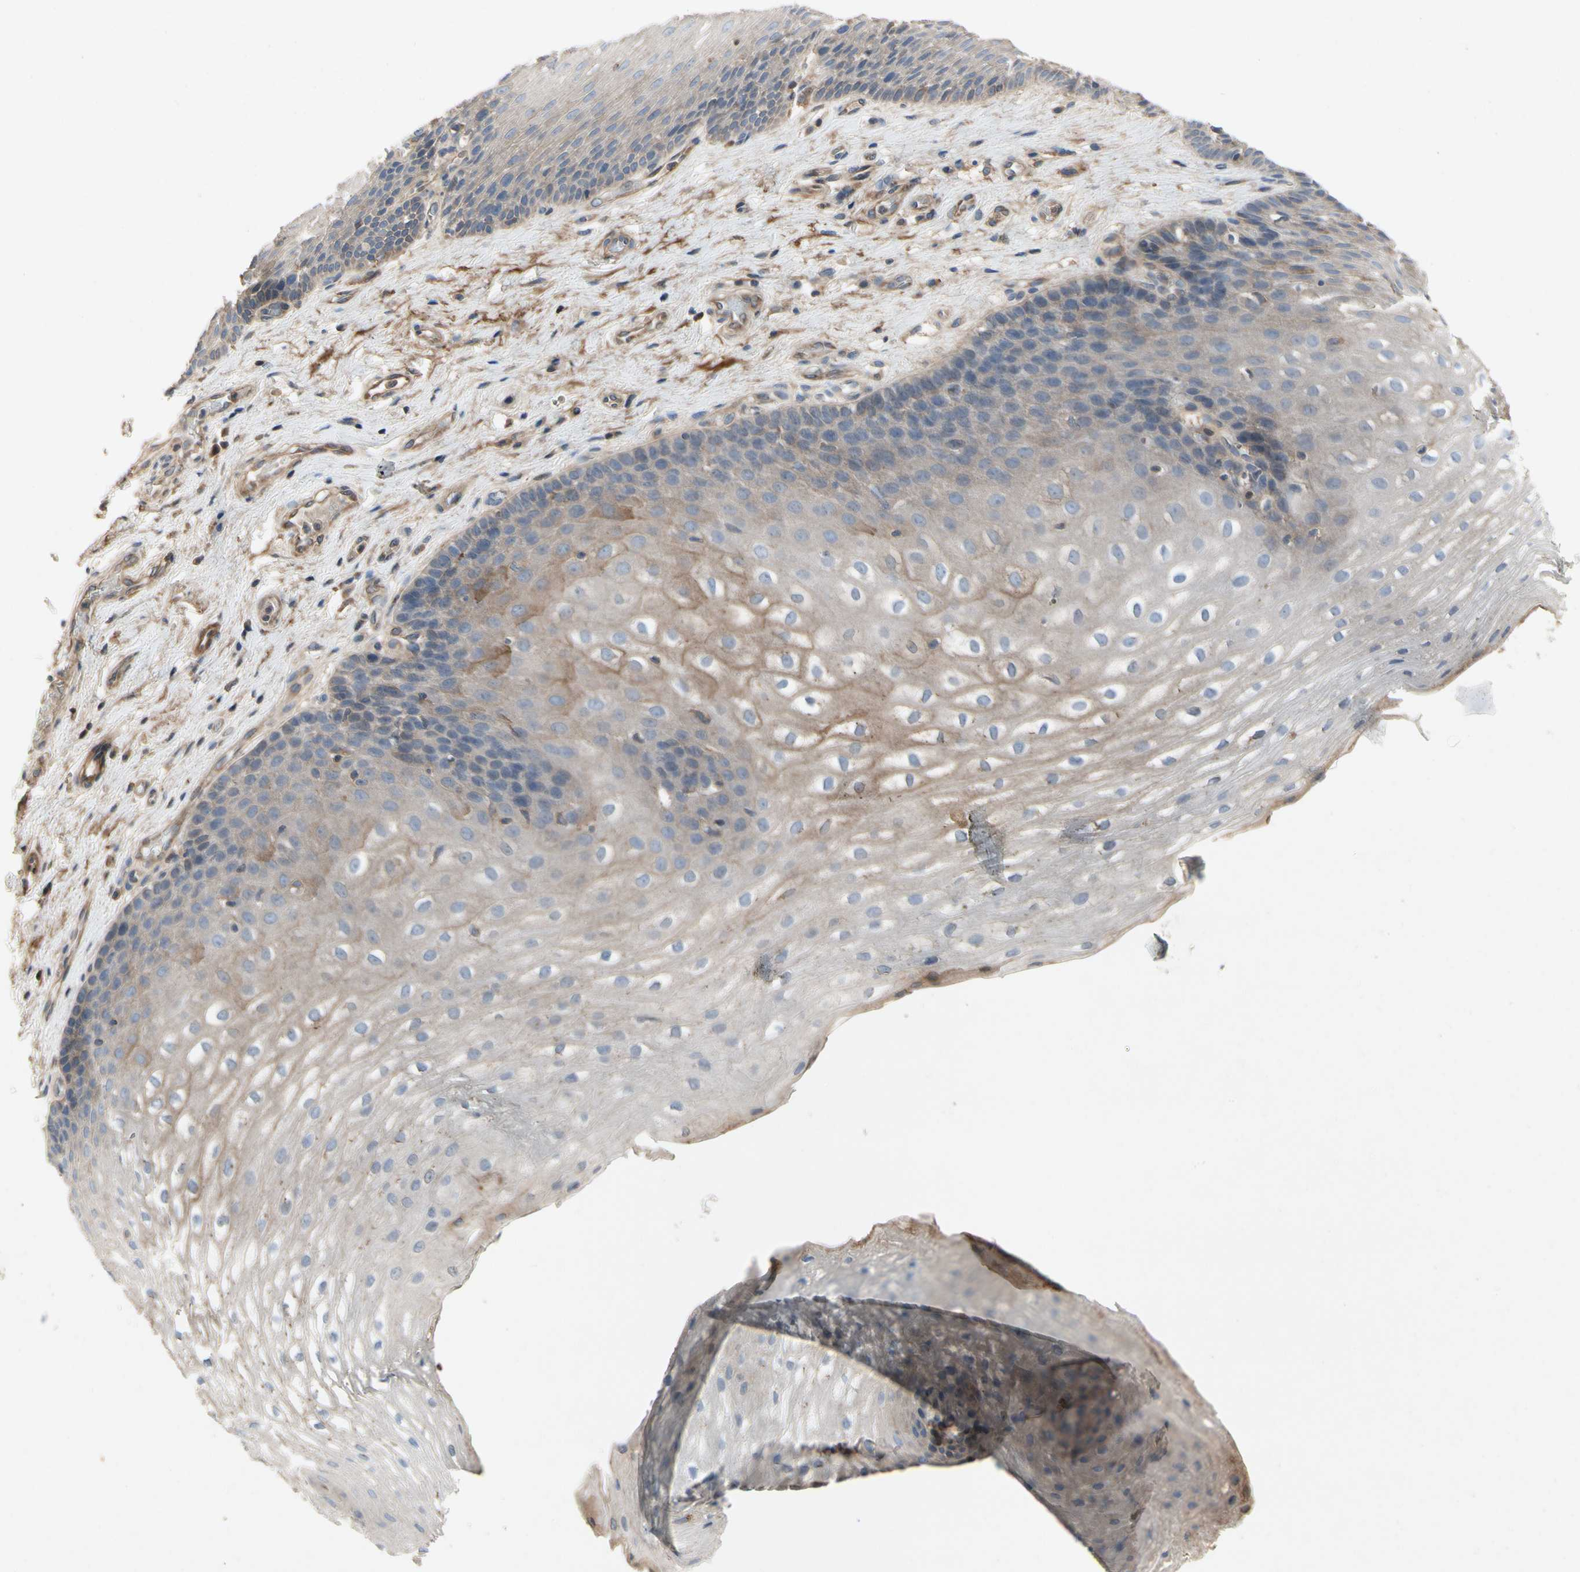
{"staining": {"intensity": "weak", "quantity": "<25%", "location": "cytoplasmic/membranous"}, "tissue": "esophagus", "cell_type": "Squamous epithelial cells", "image_type": "normal", "snomed": [{"axis": "morphology", "description": "Normal tissue, NOS"}, {"axis": "topography", "description": "Esophagus"}], "caption": "There is no significant positivity in squamous epithelial cells of esophagus. (DAB immunohistochemistry with hematoxylin counter stain).", "gene": "CRTAC1", "patient": {"sex": "male", "age": 48}}